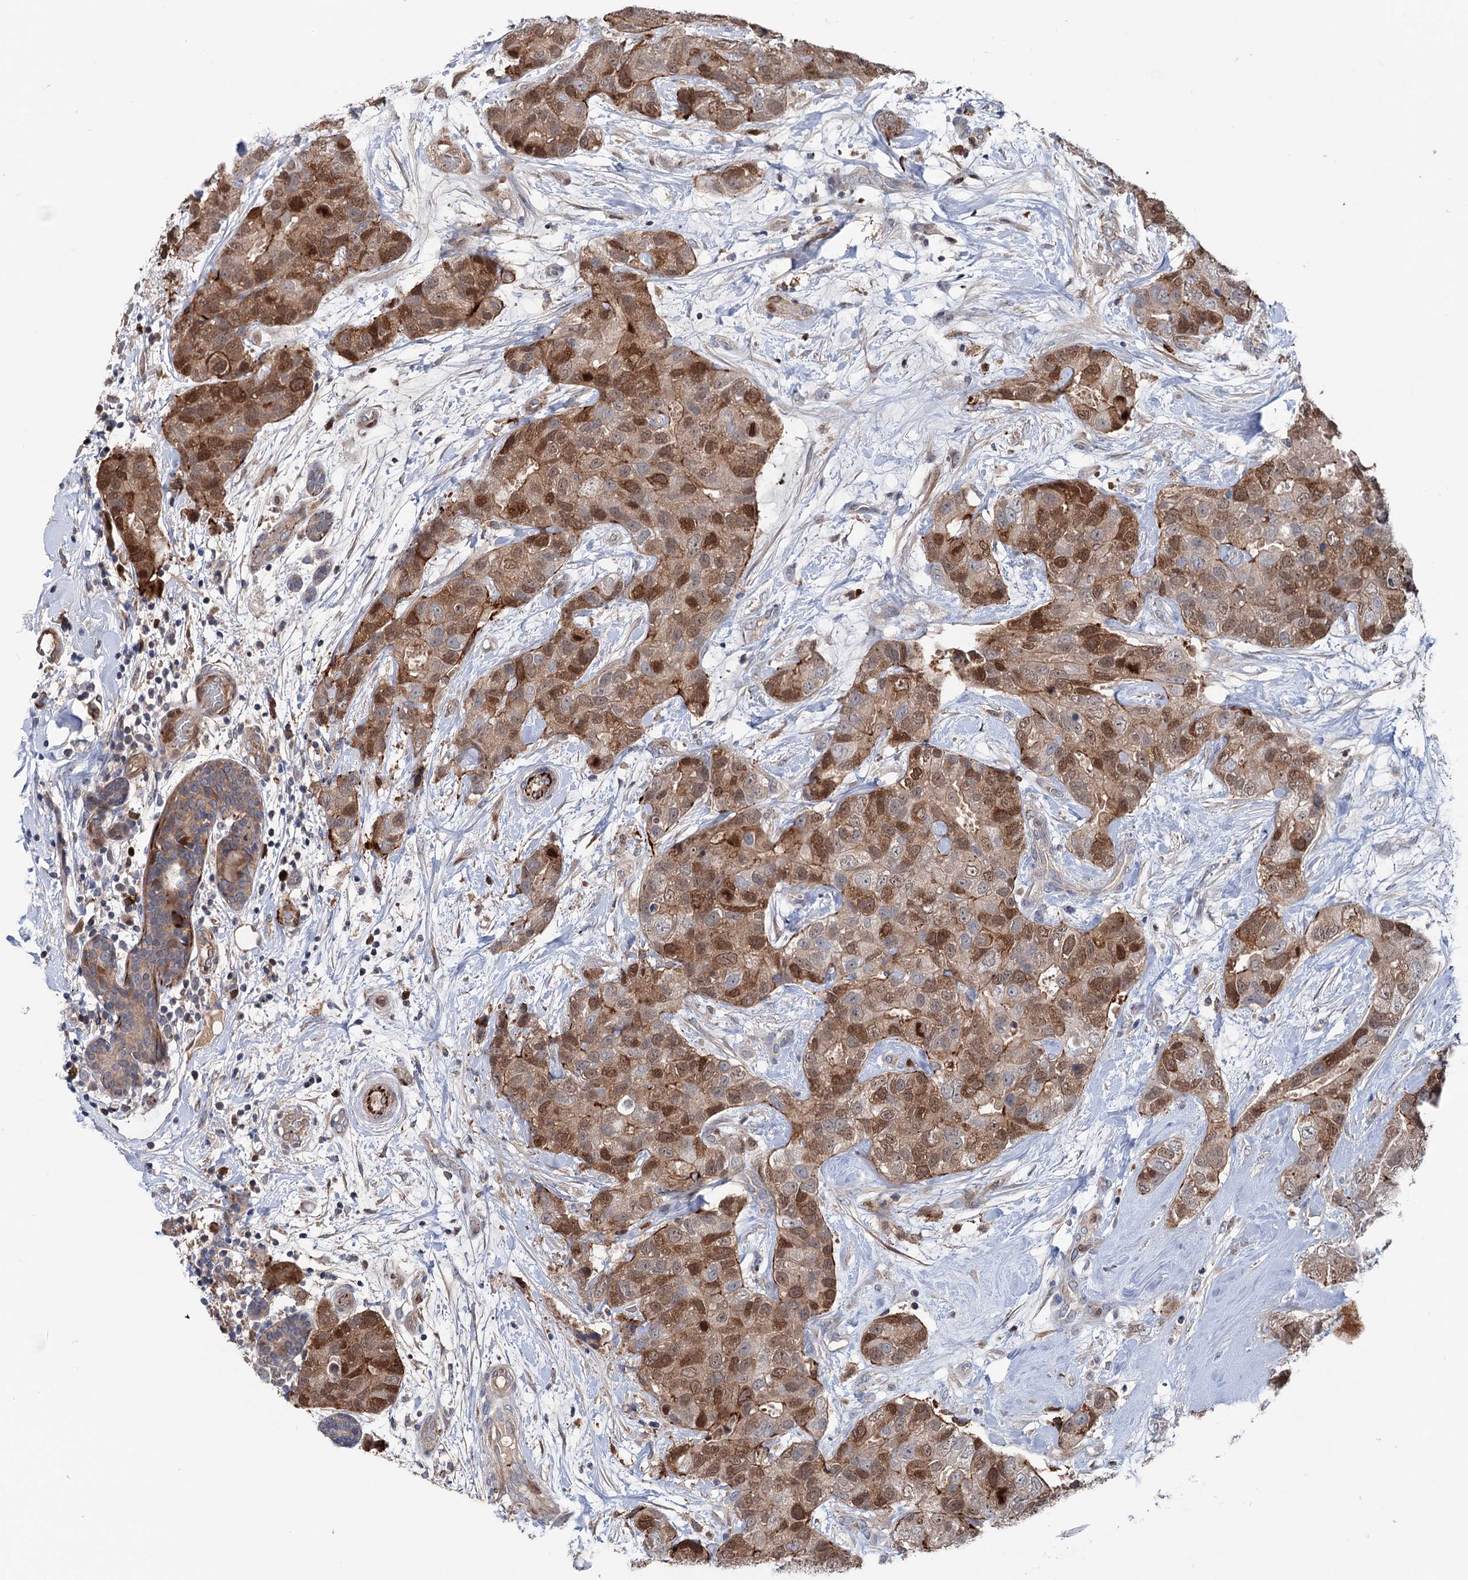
{"staining": {"intensity": "moderate", "quantity": ">75%", "location": "cytoplasmic/membranous,nuclear"}, "tissue": "breast cancer", "cell_type": "Tumor cells", "image_type": "cancer", "snomed": [{"axis": "morphology", "description": "Duct carcinoma"}, {"axis": "topography", "description": "Breast"}], "caption": "A brown stain highlights moderate cytoplasmic/membranous and nuclear staining of a protein in breast cancer (invasive ductal carcinoma) tumor cells.", "gene": "NCAPD2", "patient": {"sex": "female", "age": 62}}